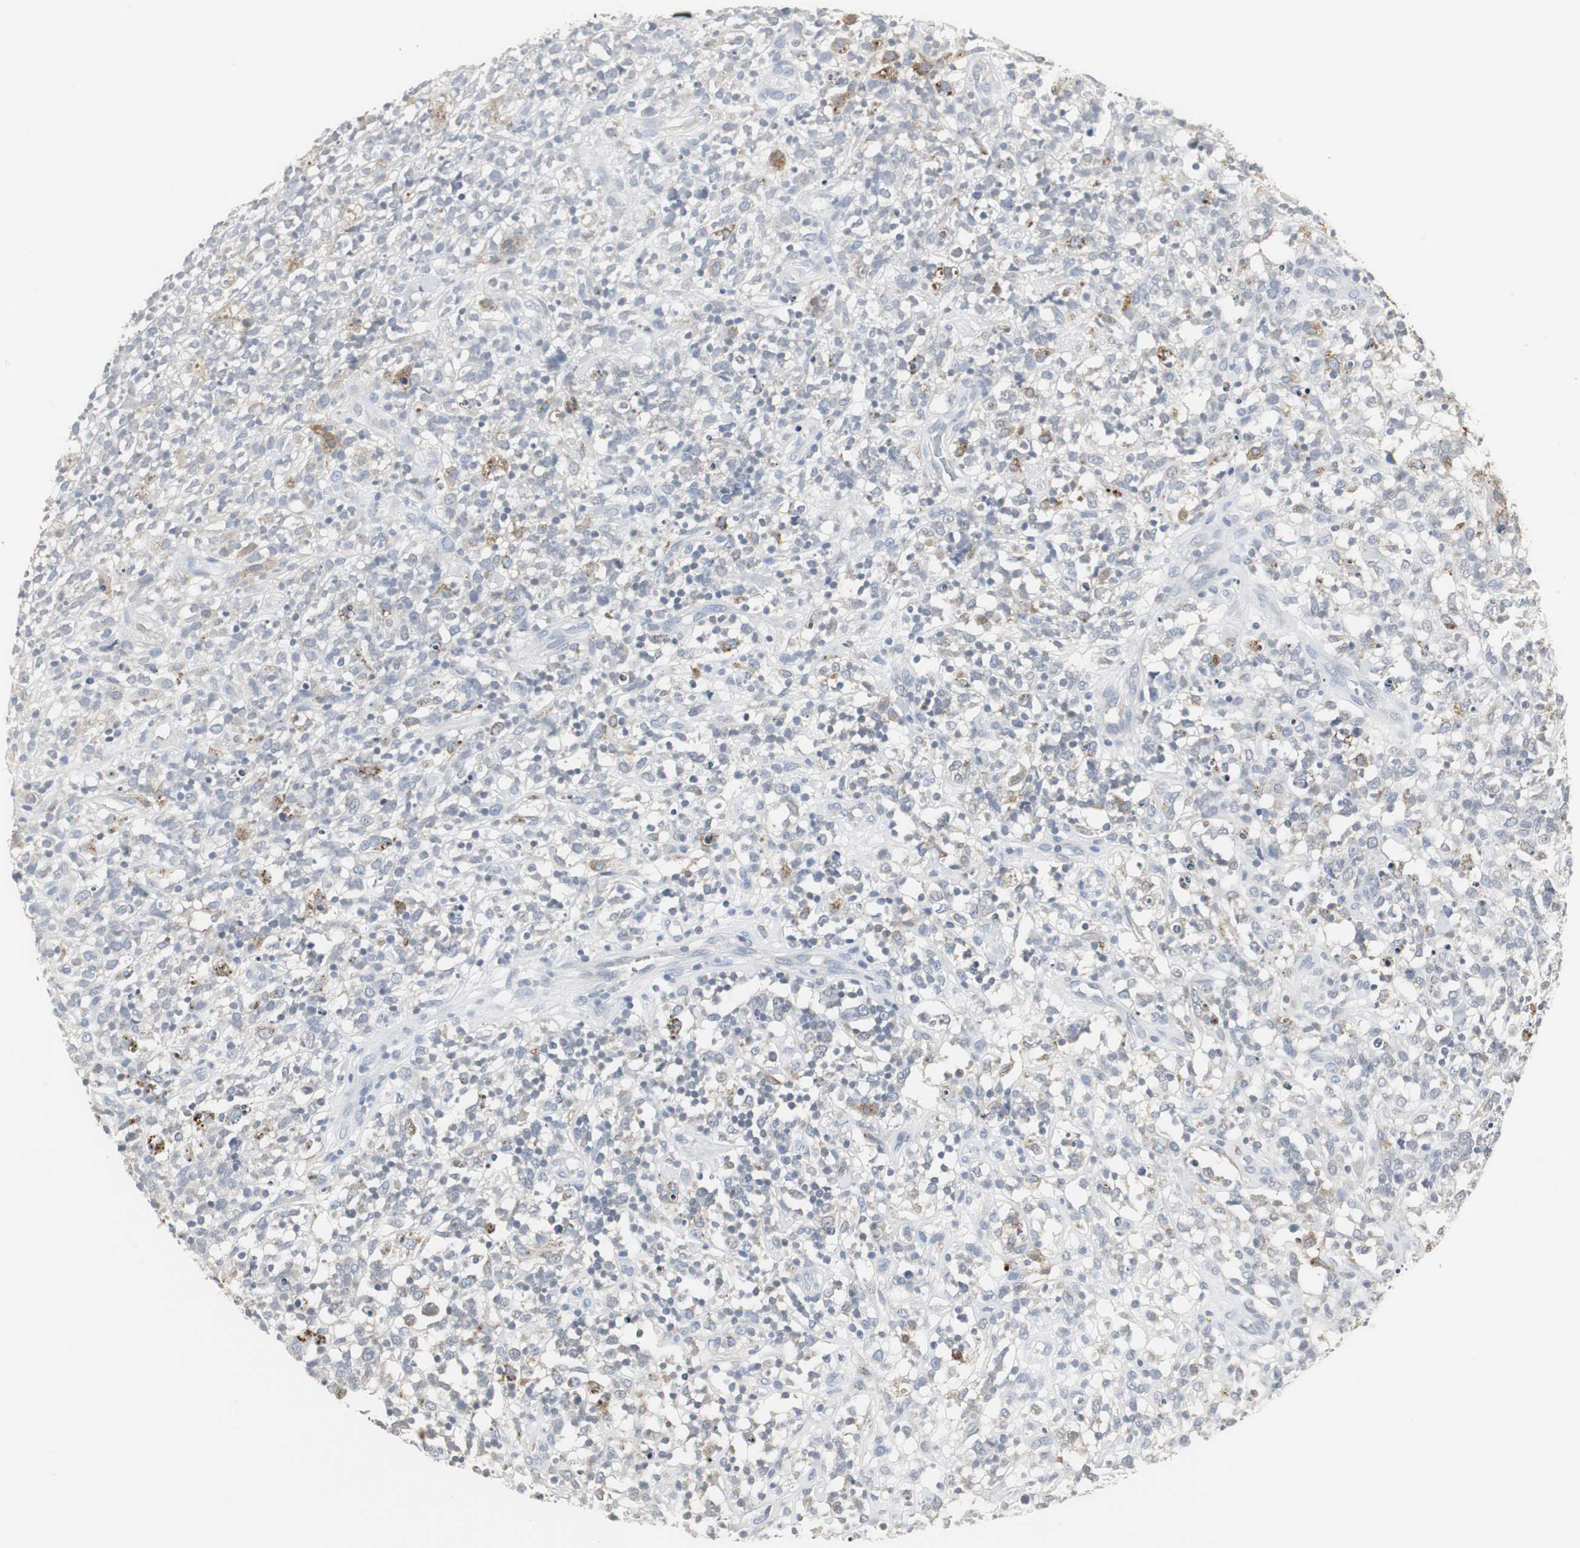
{"staining": {"intensity": "negative", "quantity": "none", "location": "none"}, "tissue": "lymphoma", "cell_type": "Tumor cells", "image_type": "cancer", "snomed": [{"axis": "morphology", "description": "Malignant lymphoma, non-Hodgkin's type, High grade"}, {"axis": "topography", "description": "Lymph node"}], "caption": "Protein analysis of high-grade malignant lymphoma, non-Hodgkin's type reveals no significant staining in tumor cells.", "gene": "PI15", "patient": {"sex": "female", "age": 73}}